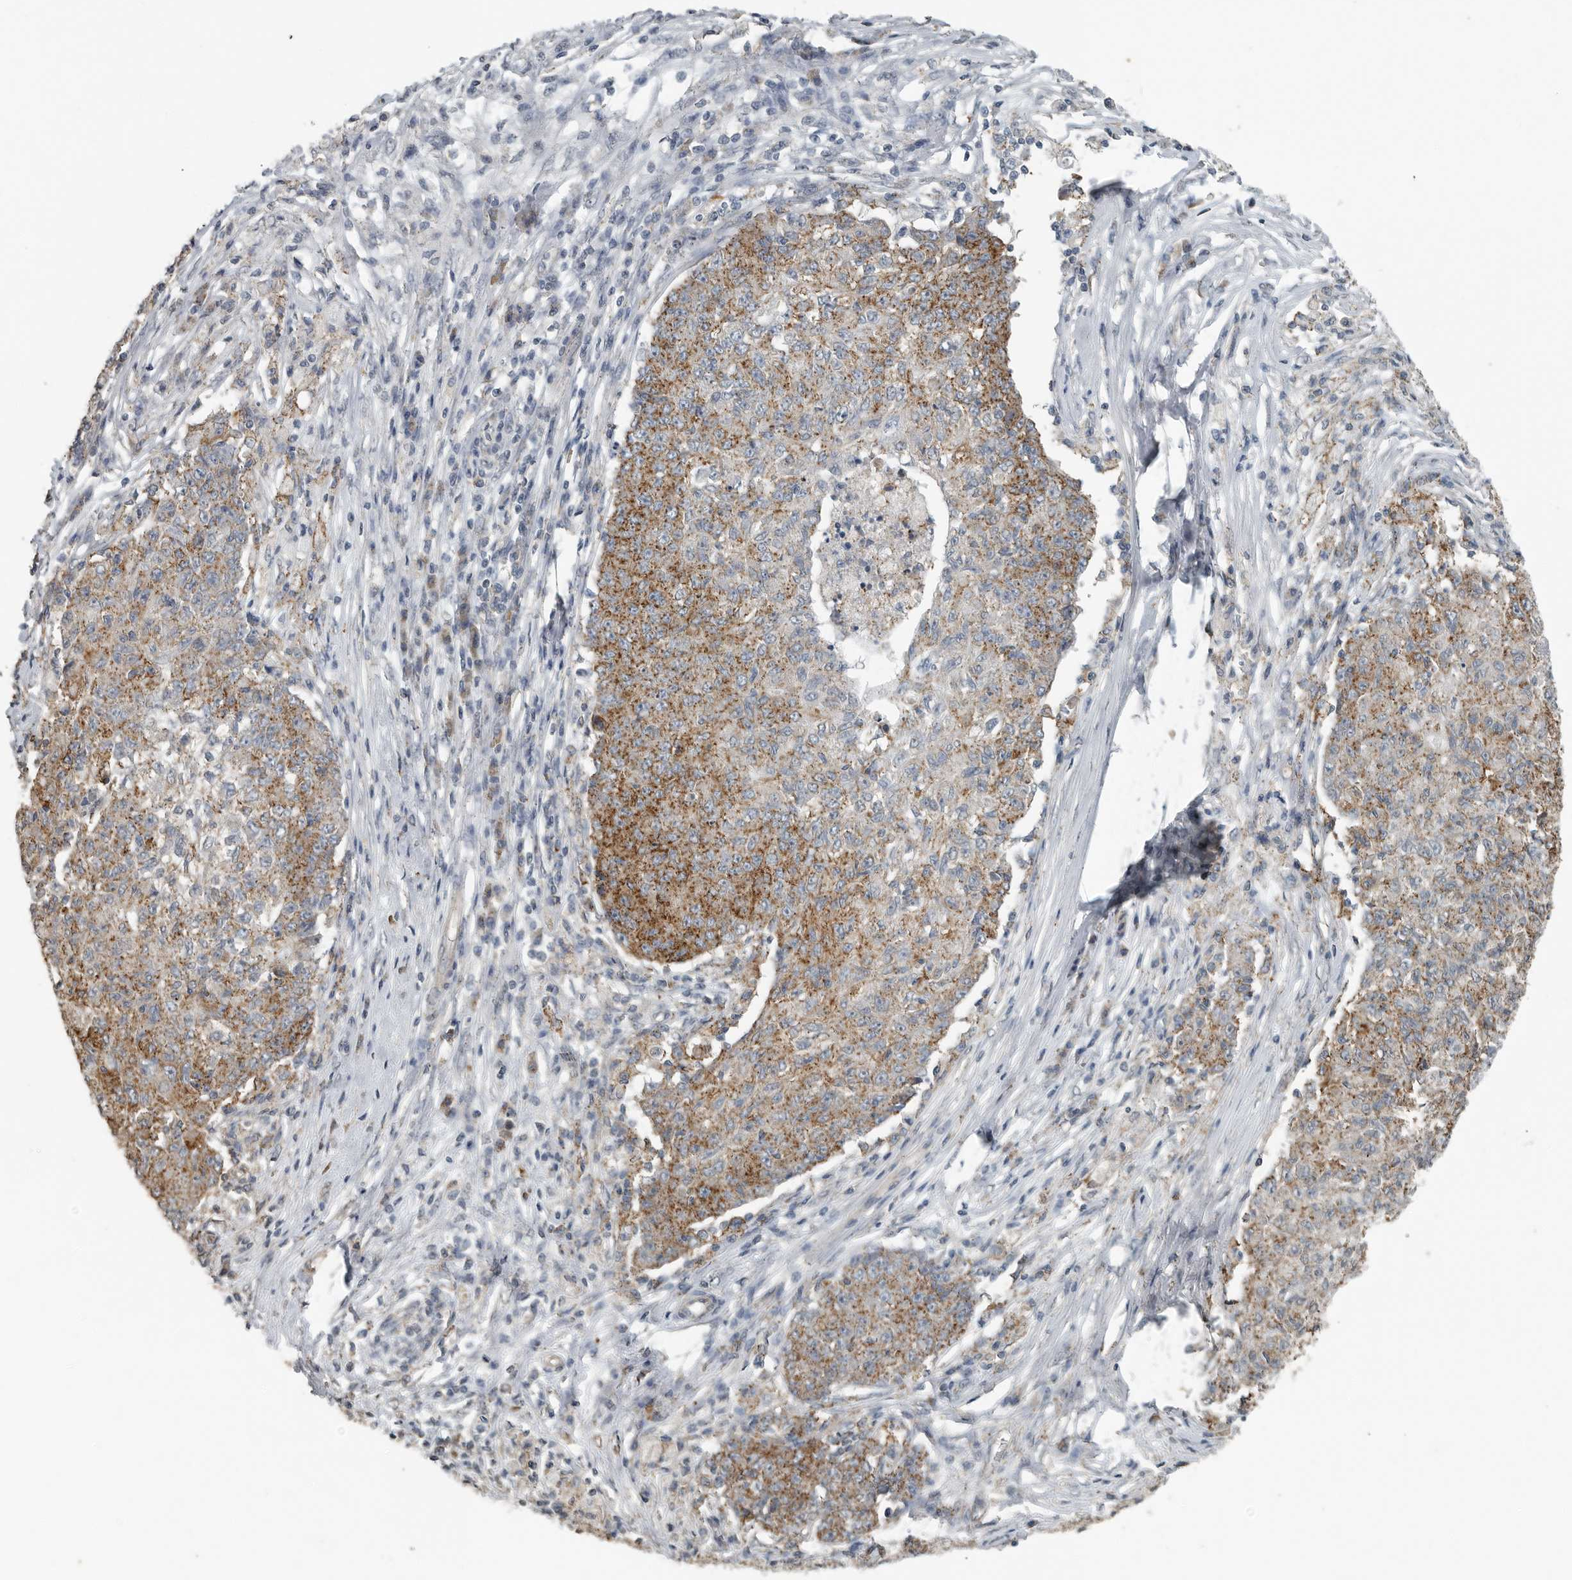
{"staining": {"intensity": "moderate", "quantity": ">75%", "location": "cytoplasmic/membranous"}, "tissue": "ovarian cancer", "cell_type": "Tumor cells", "image_type": "cancer", "snomed": [{"axis": "morphology", "description": "Carcinoma, endometroid"}, {"axis": "topography", "description": "Ovary"}], "caption": "Brown immunohistochemical staining in endometroid carcinoma (ovarian) demonstrates moderate cytoplasmic/membranous staining in approximately >75% of tumor cells. (brown staining indicates protein expression, while blue staining denotes nuclei).", "gene": "AFAP1", "patient": {"sex": "female", "age": 42}}